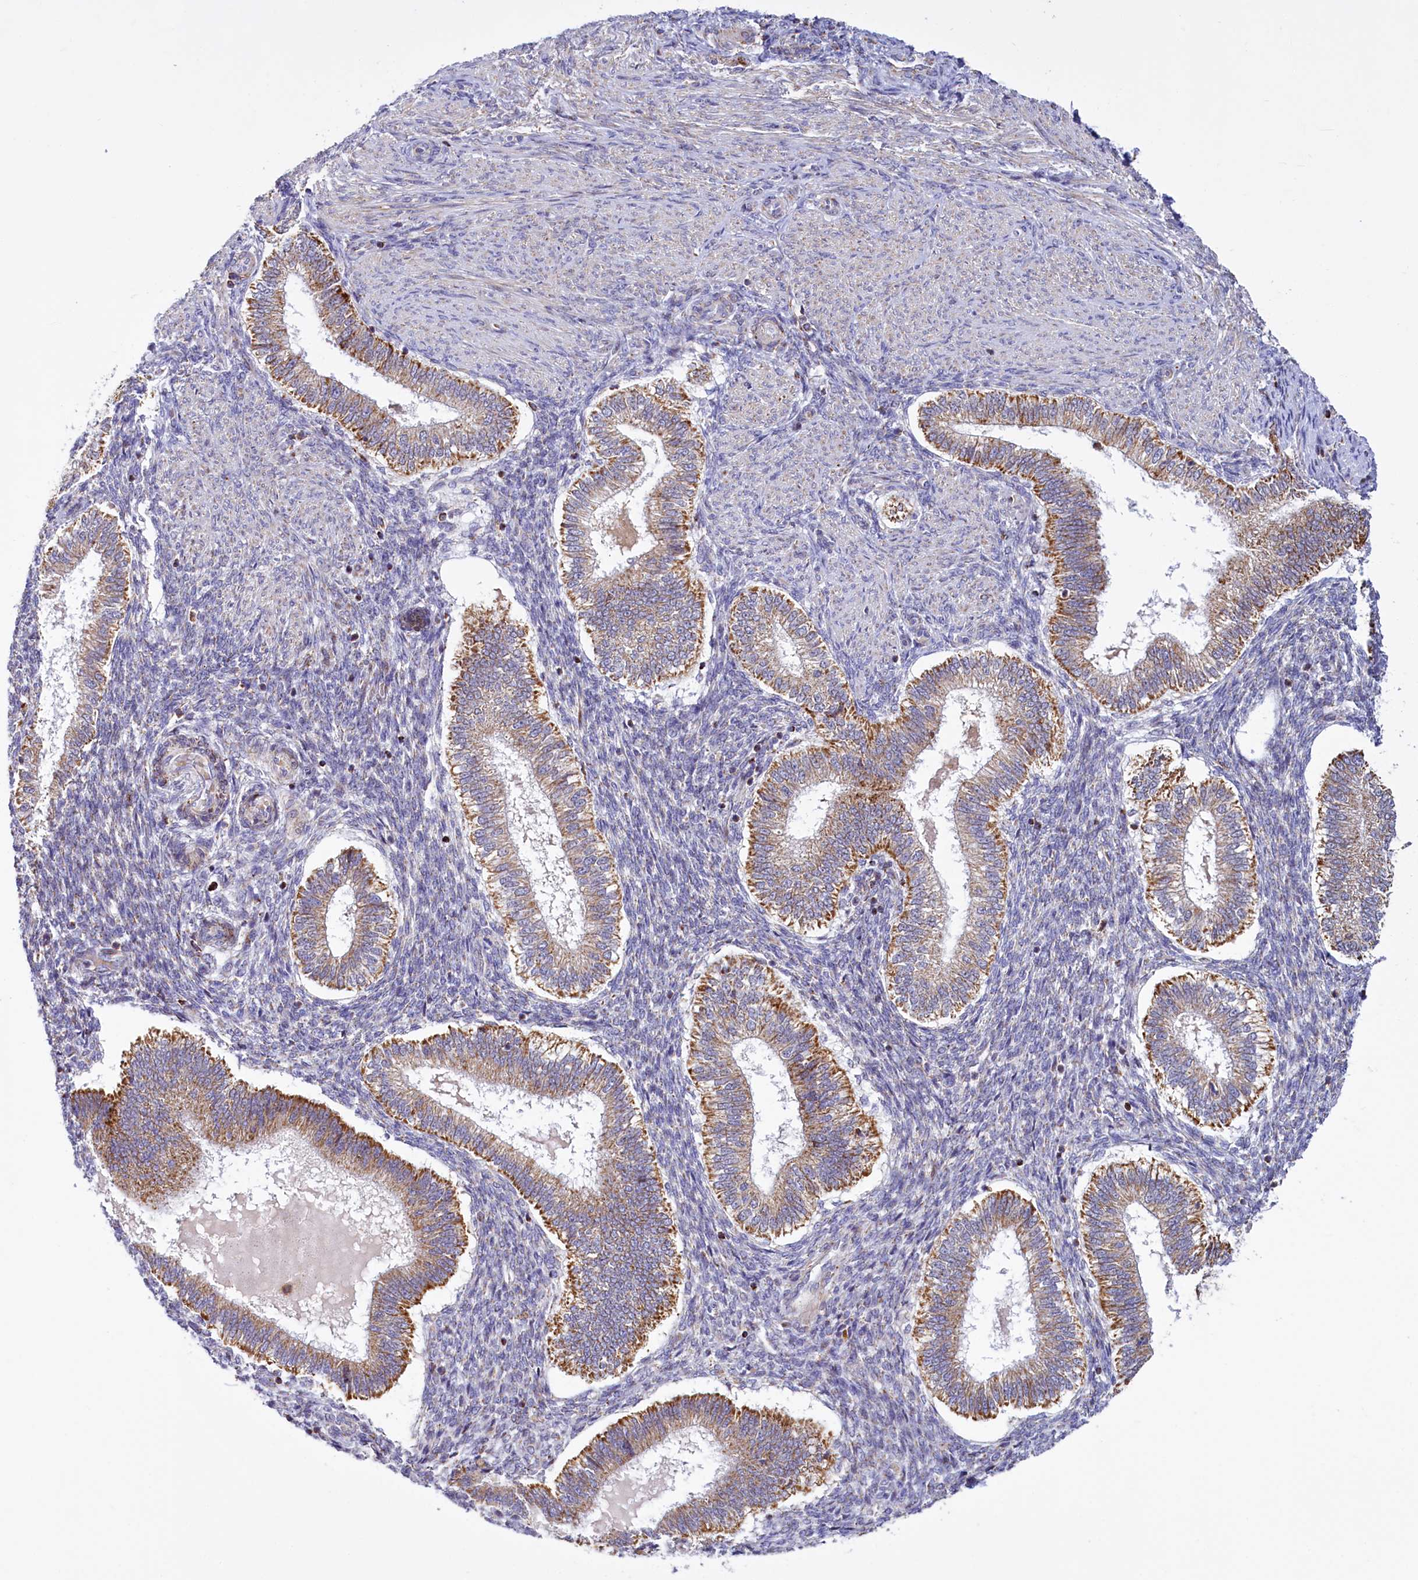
{"staining": {"intensity": "weak", "quantity": "25%-75%", "location": "cytoplasmic/membranous"}, "tissue": "endometrium", "cell_type": "Cells in endometrial stroma", "image_type": "normal", "snomed": [{"axis": "morphology", "description": "Normal tissue, NOS"}, {"axis": "topography", "description": "Endometrium"}], "caption": "This image demonstrates immunohistochemistry (IHC) staining of normal human endometrium, with low weak cytoplasmic/membranous positivity in about 25%-75% of cells in endometrial stroma.", "gene": "DYNC2H1", "patient": {"sex": "female", "age": 25}}